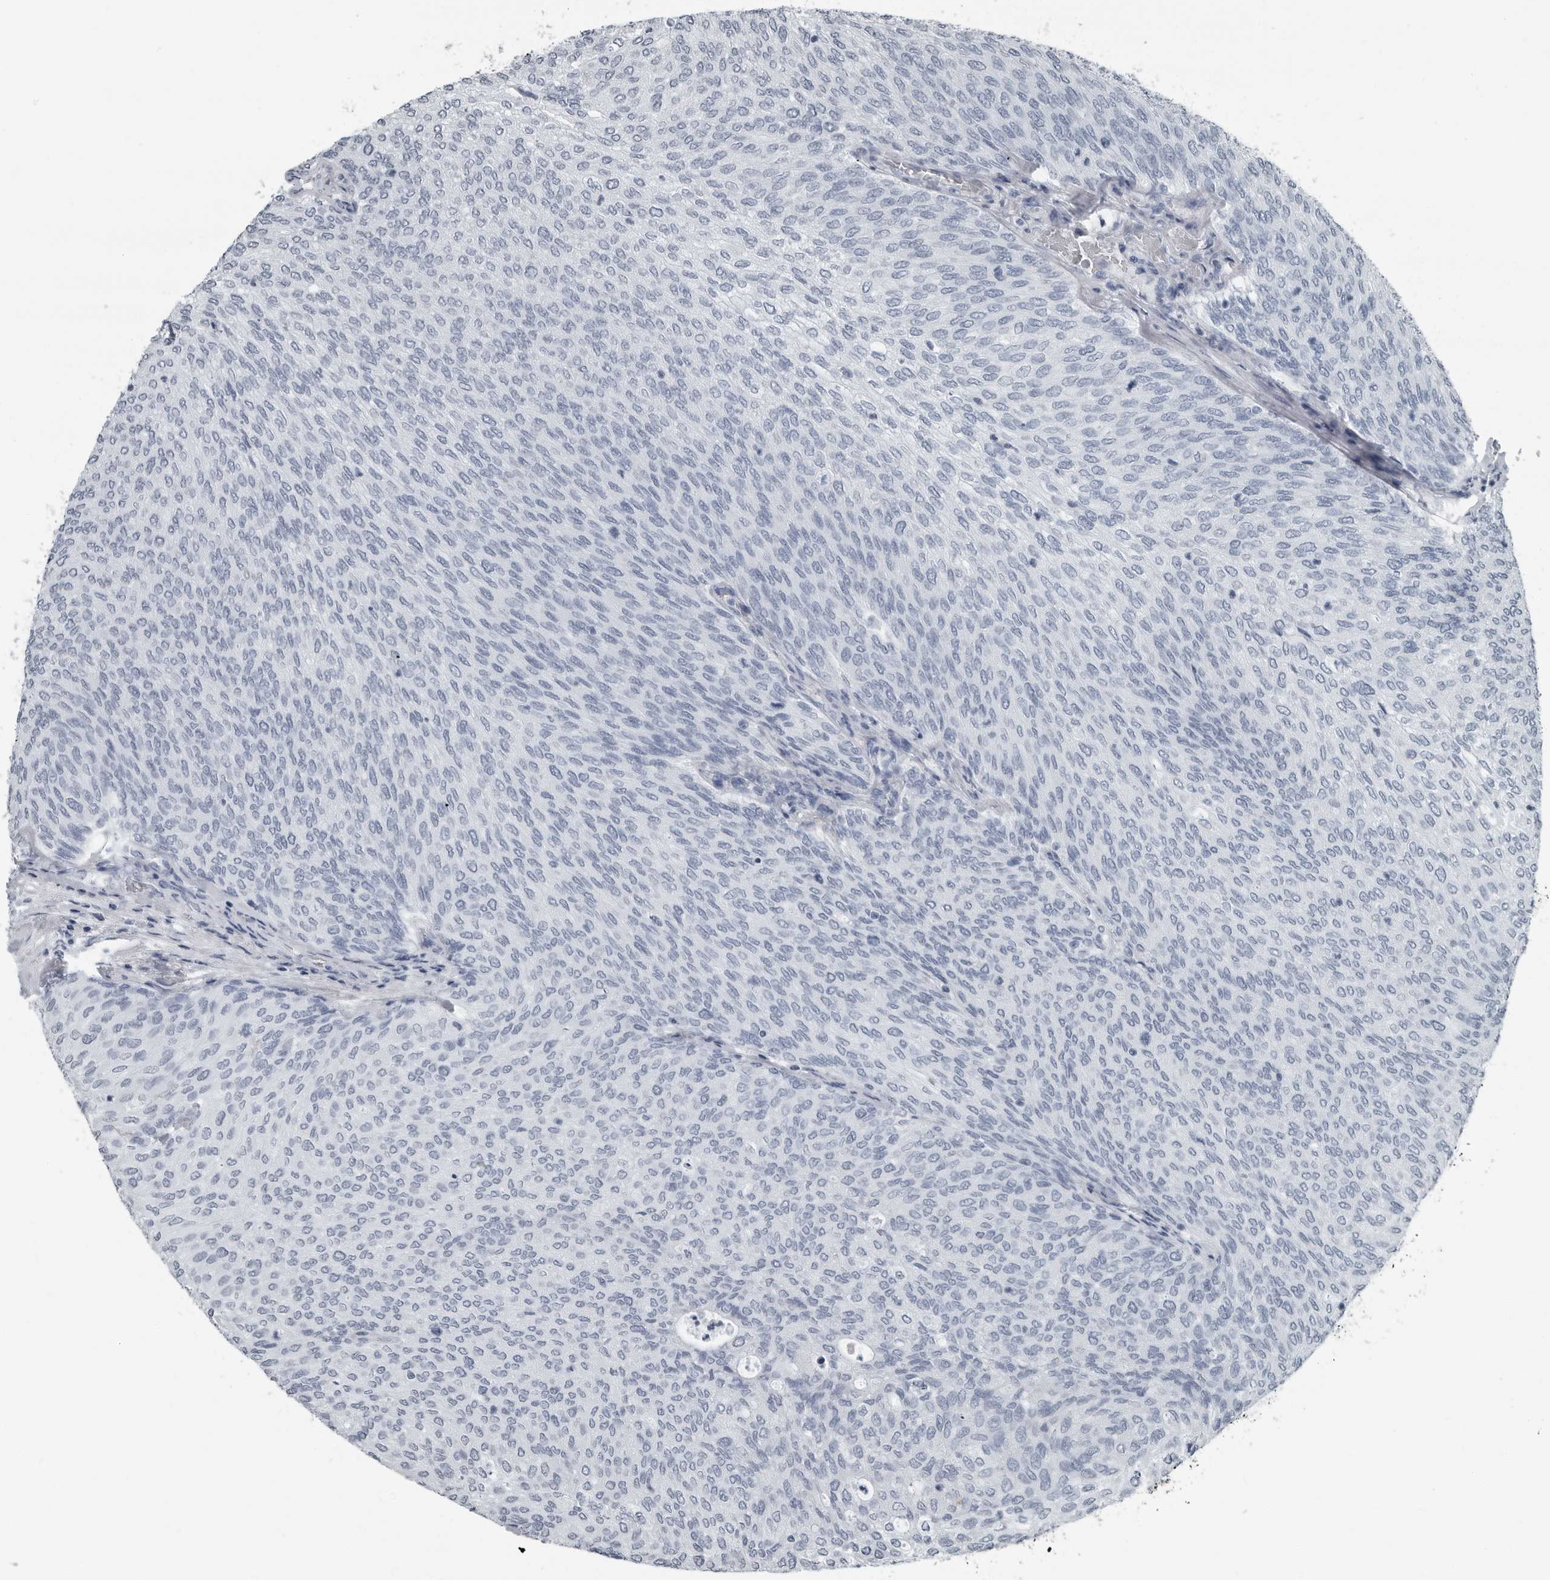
{"staining": {"intensity": "negative", "quantity": "none", "location": "none"}, "tissue": "urothelial cancer", "cell_type": "Tumor cells", "image_type": "cancer", "snomed": [{"axis": "morphology", "description": "Urothelial carcinoma, Low grade"}, {"axis": "topography", "description": "Urinary bladder"}], "caption": "Immunohistochemistry histopathology image of neoplastic tissue: urothelial cancer stained with DAB demonstrates no significant protein staining in tumor cells.", "gene": "PRSS1", "patient": {"sex": "female", "age": 79}}